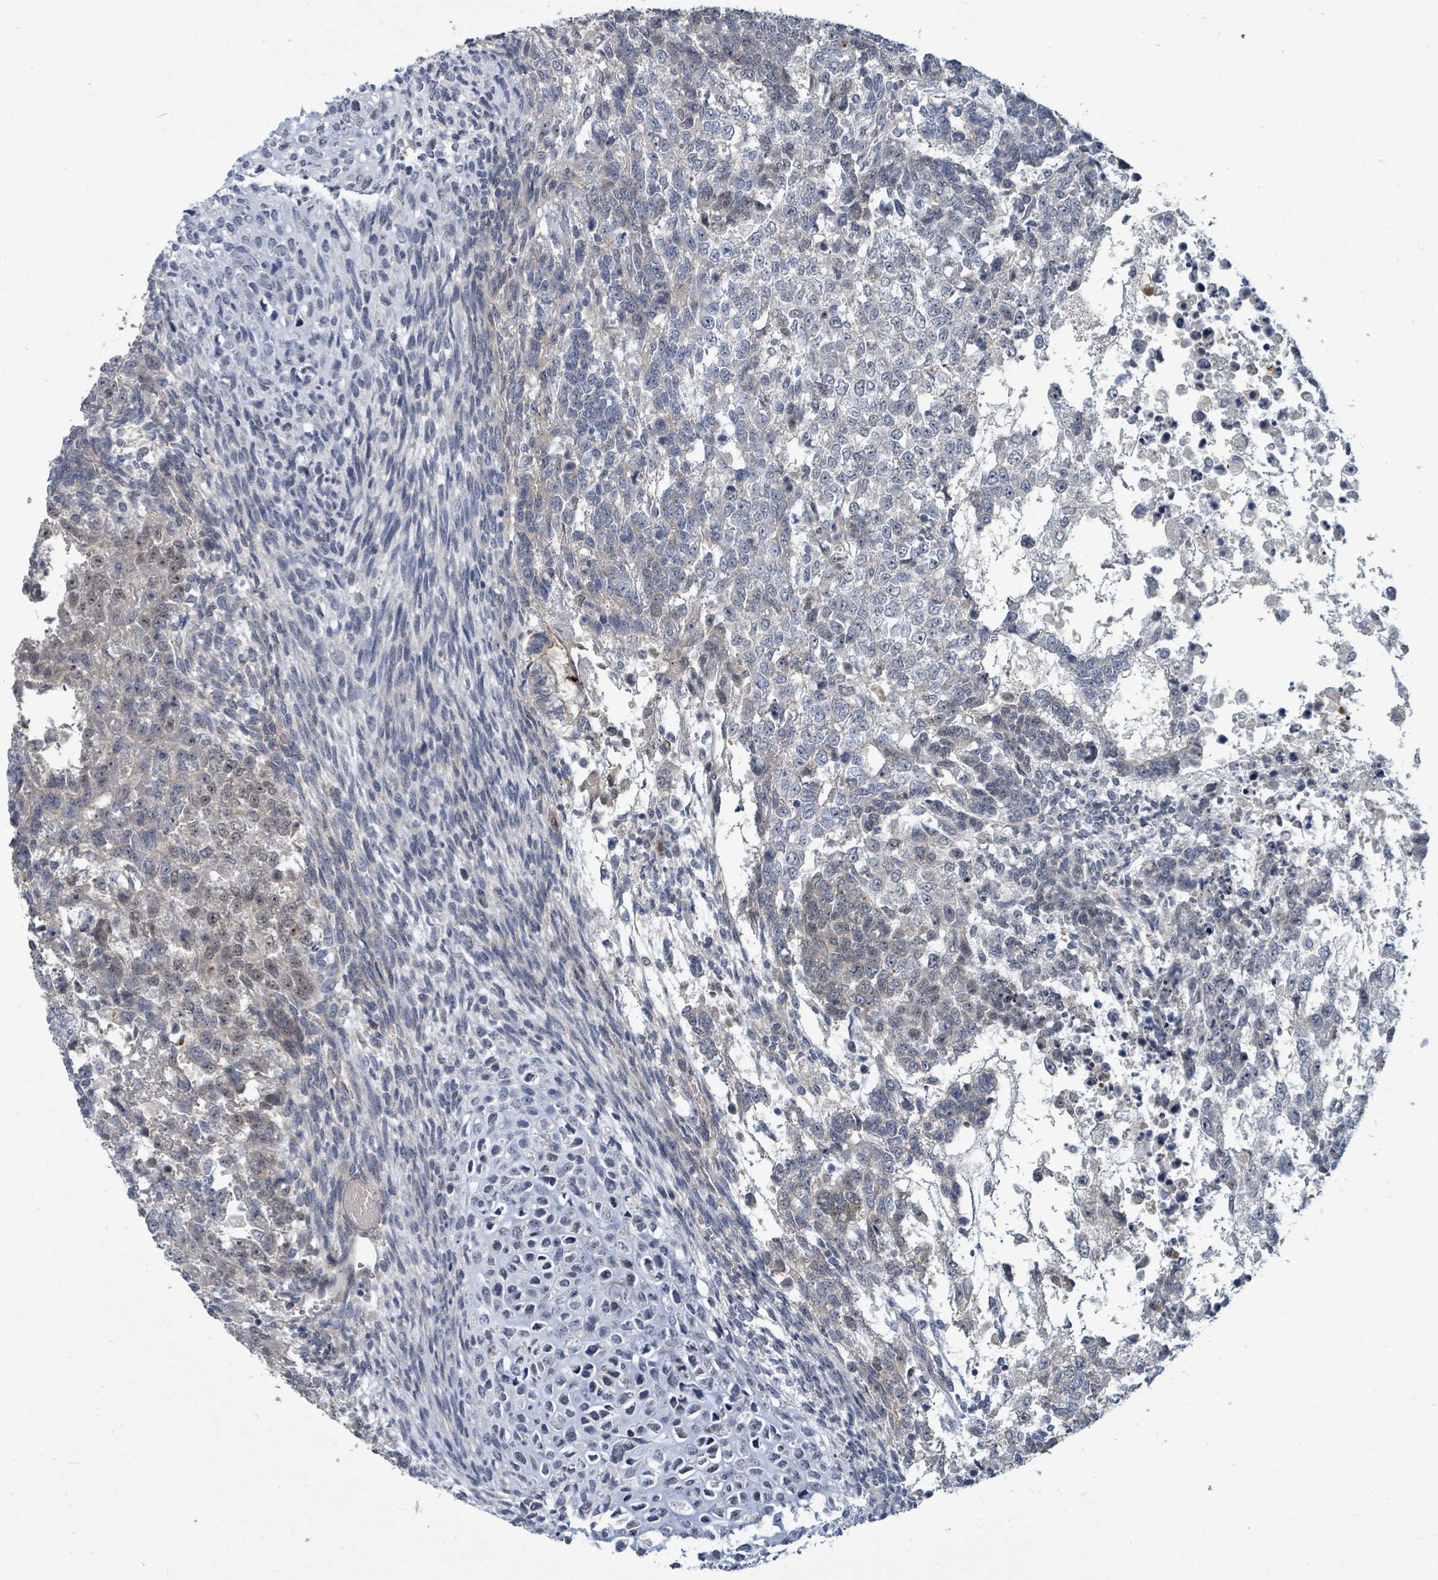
{"staining": {"intensity": "weak", "quantity": "<25%", "location": "nuclear"}, "tissue": "testis cancer", "cell_type": "Tumor cells", "image_type": "cancer", "snomed": [{"axis": "morphology", "description": "Carcinoma, Embryonal, NOS"}, {"axis": "topography", "description": "Testis"}], "caption": "DAB immunohistochemical staining of testis cancer reveals no significant positivity in tumor cells. (DAB (3,3'-diaminobenzidine) immunohistochemistry (IHC) with hematoxylin counter stain).", "gene": "TRDMT1", "patient": {"sex": "male", "age": 23}}